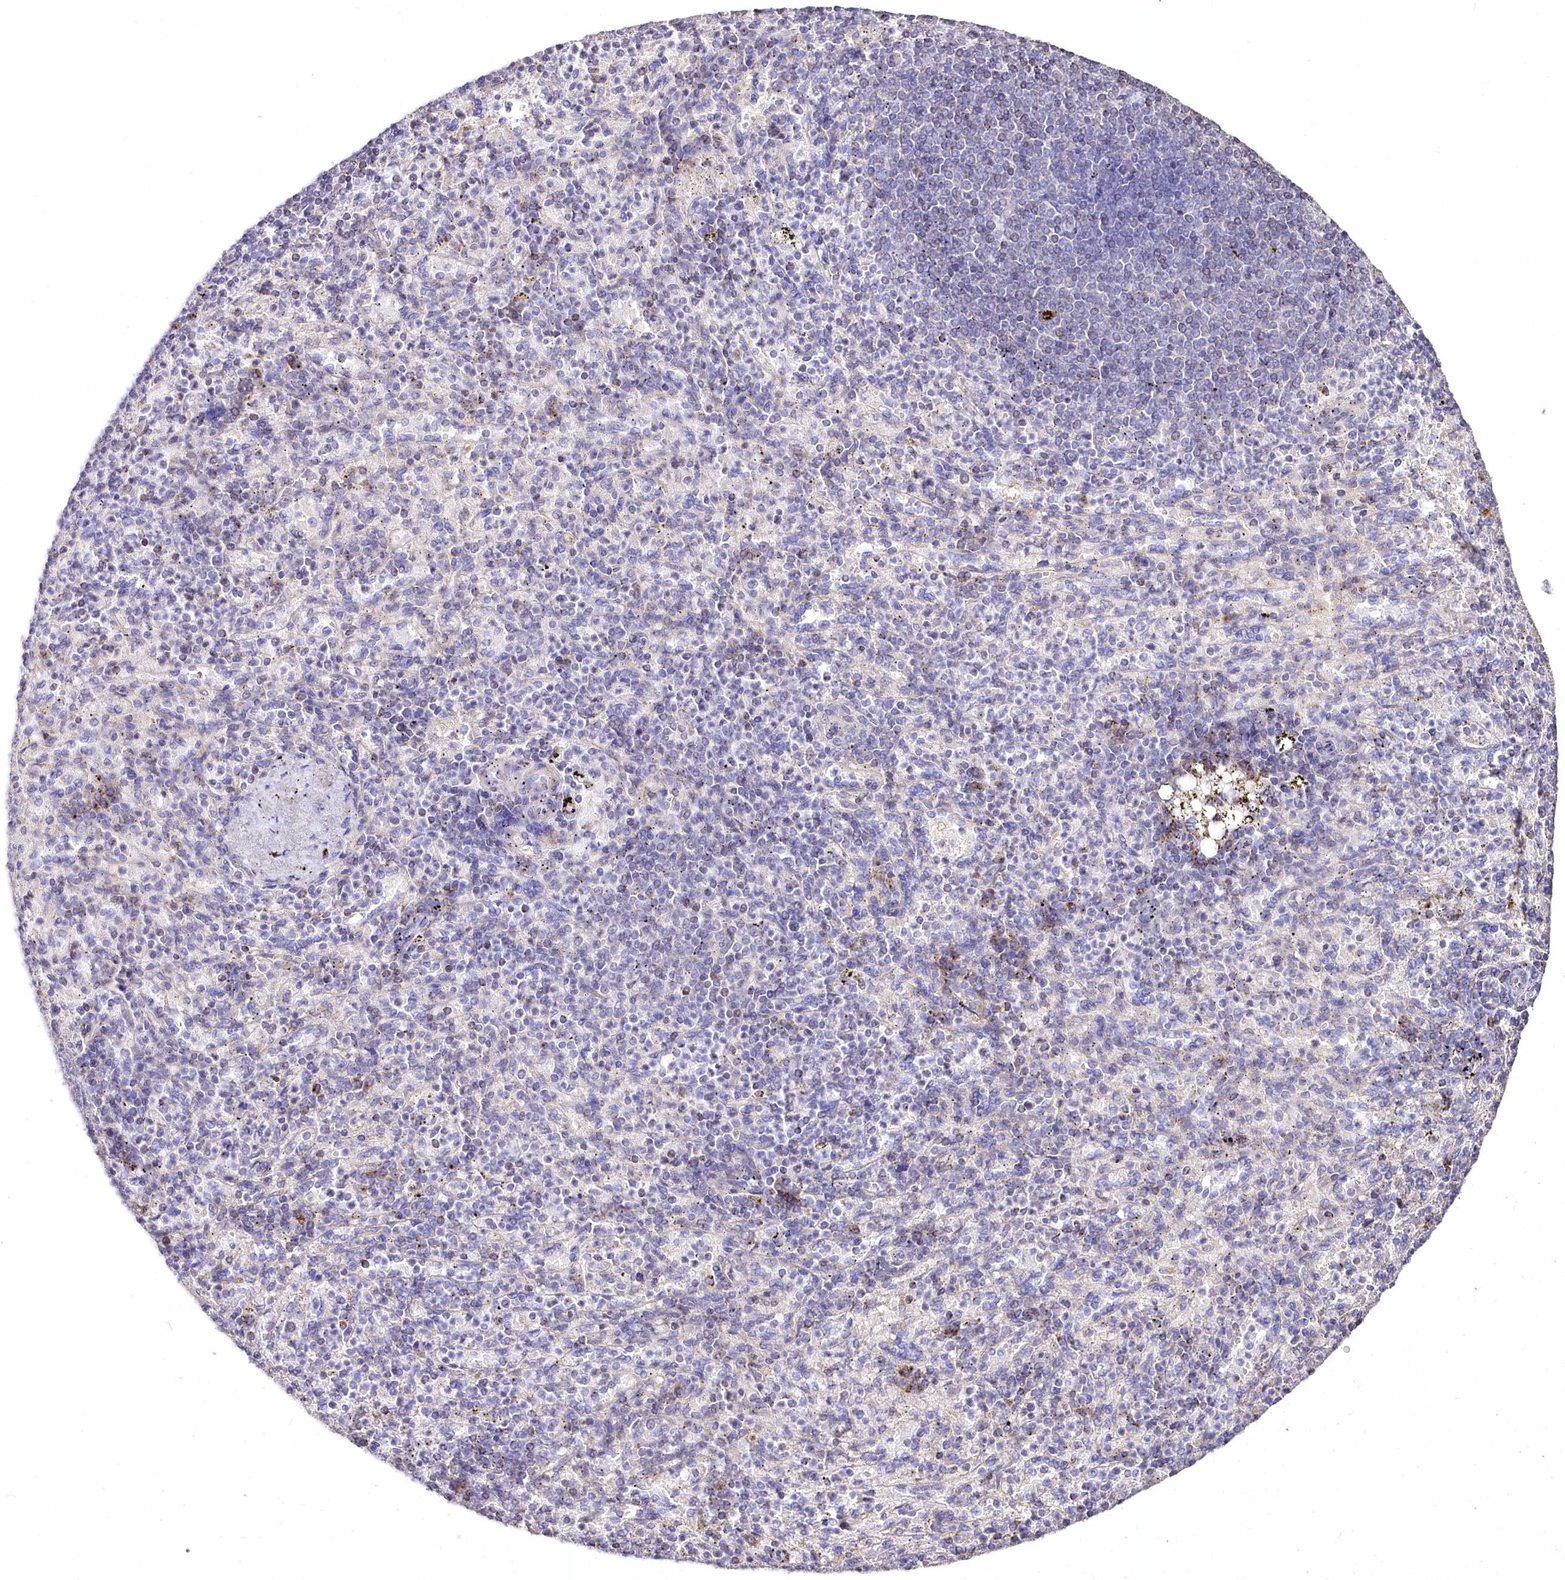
{"staining": {"intensity": "weak", "quantity": "<25%", "location": "cytoplasmic/membranous"}, "tissue": "spleen", "cell_type": "Cells in red pulp", "image_type": "normal", "snomed": [{"axis": "morphology", "description": "Normal tissue, NOS"}, {"axis": "topography", "description": "Spleen"}], "caption": "Immunohistochemical staining of benign human spleen shows no significant staining in cells in red pulp.", "gene": "PTER", "patient": {"sex": "female", "age": 74}}